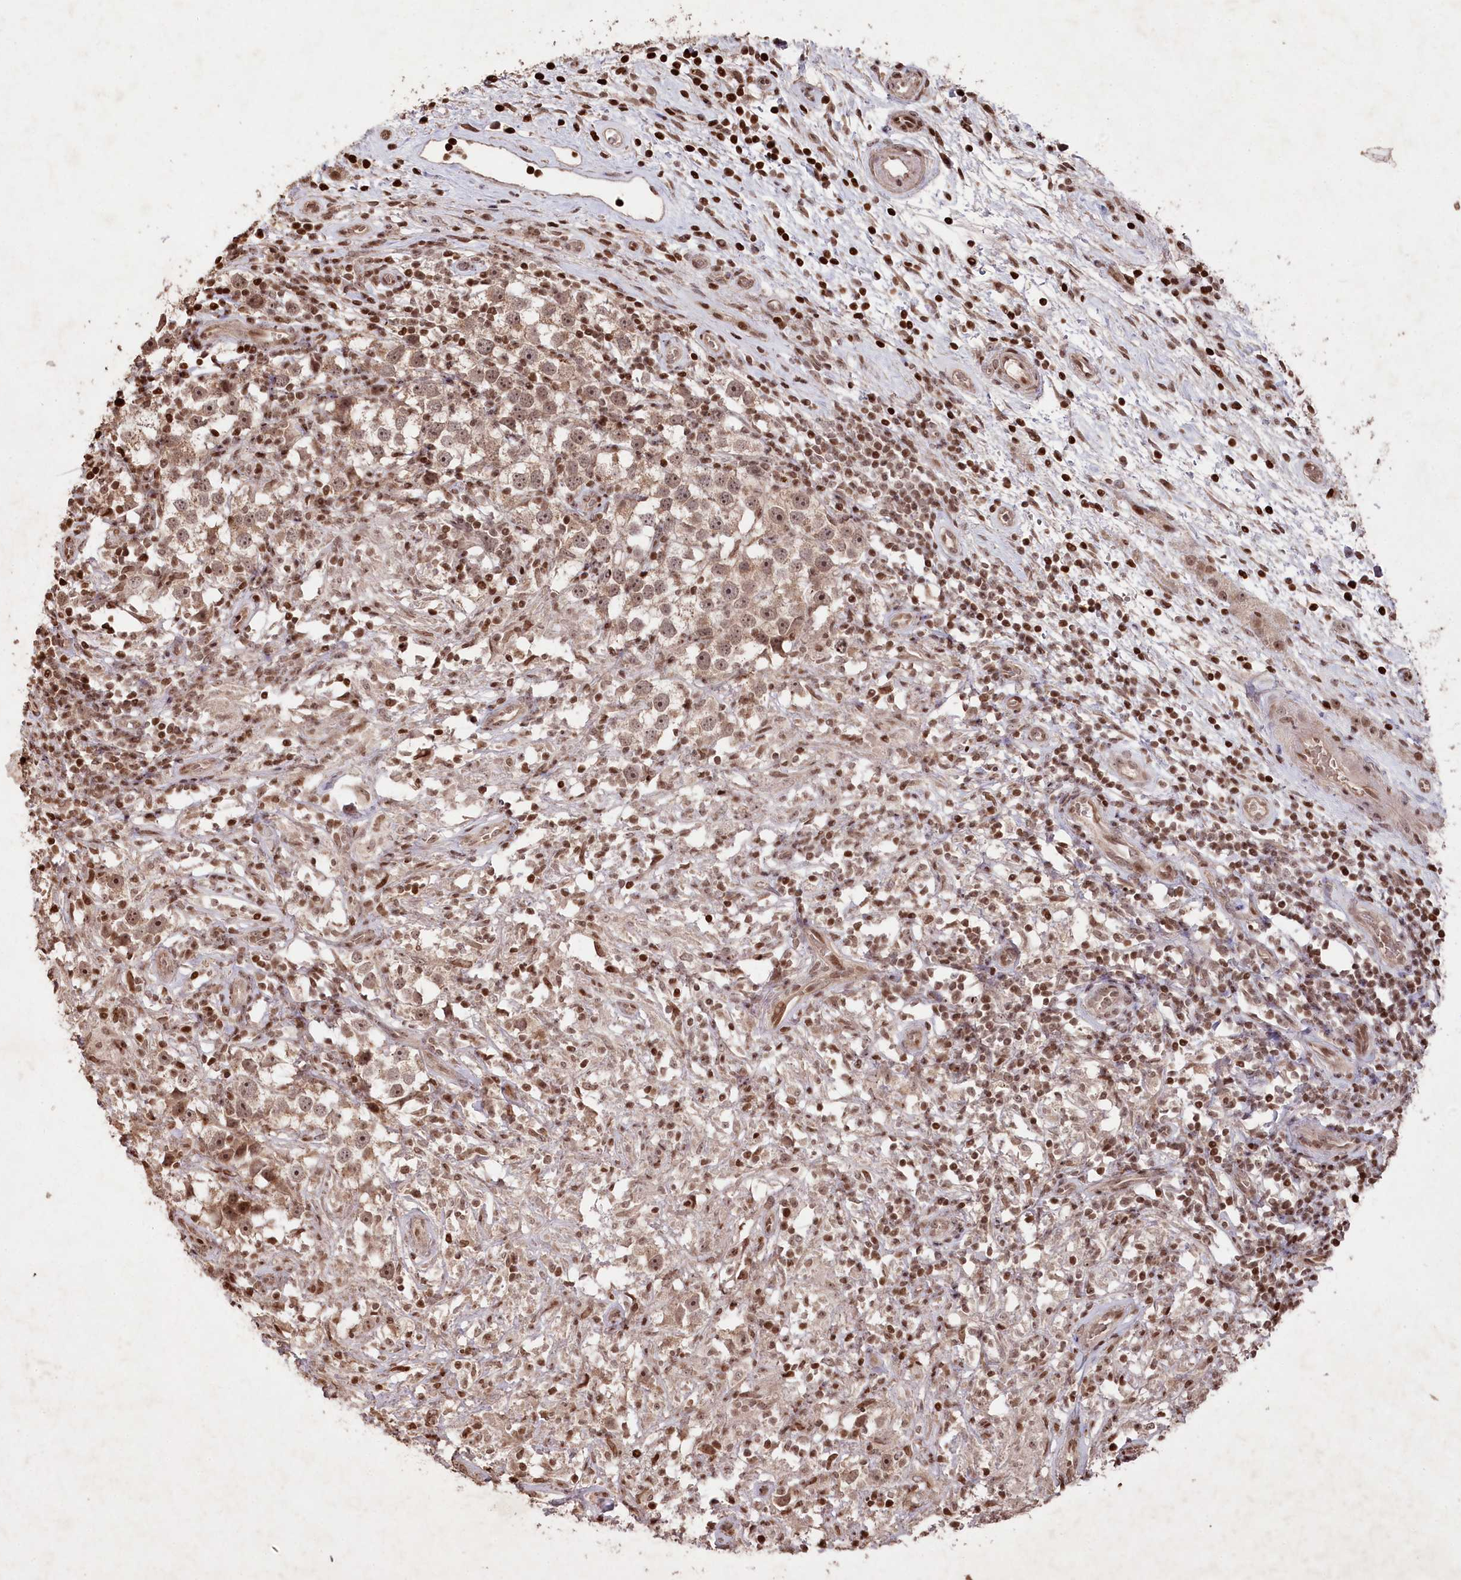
{"staining": {"intensity": "moderate", "quantity": ">75%", "location": "nuclear"}, "tissue": "testis cancer", "cell_type": "Tumor cells", "image_type": "cancer", "snomed": [{"axis": "morphology", "description": "Seminoma, NOS"}, {"axis": "topography", "description": "Testis"}], "caption": "This micrograph shows seminoma (testis) stained with IHC to label a protein in brown. The nuclear of tumor cells show moderate positivity for the protein. Nuclei are counter-stained blue.", "gene": "CCSER2", "patient": {"sex": "male", "age": 49}}